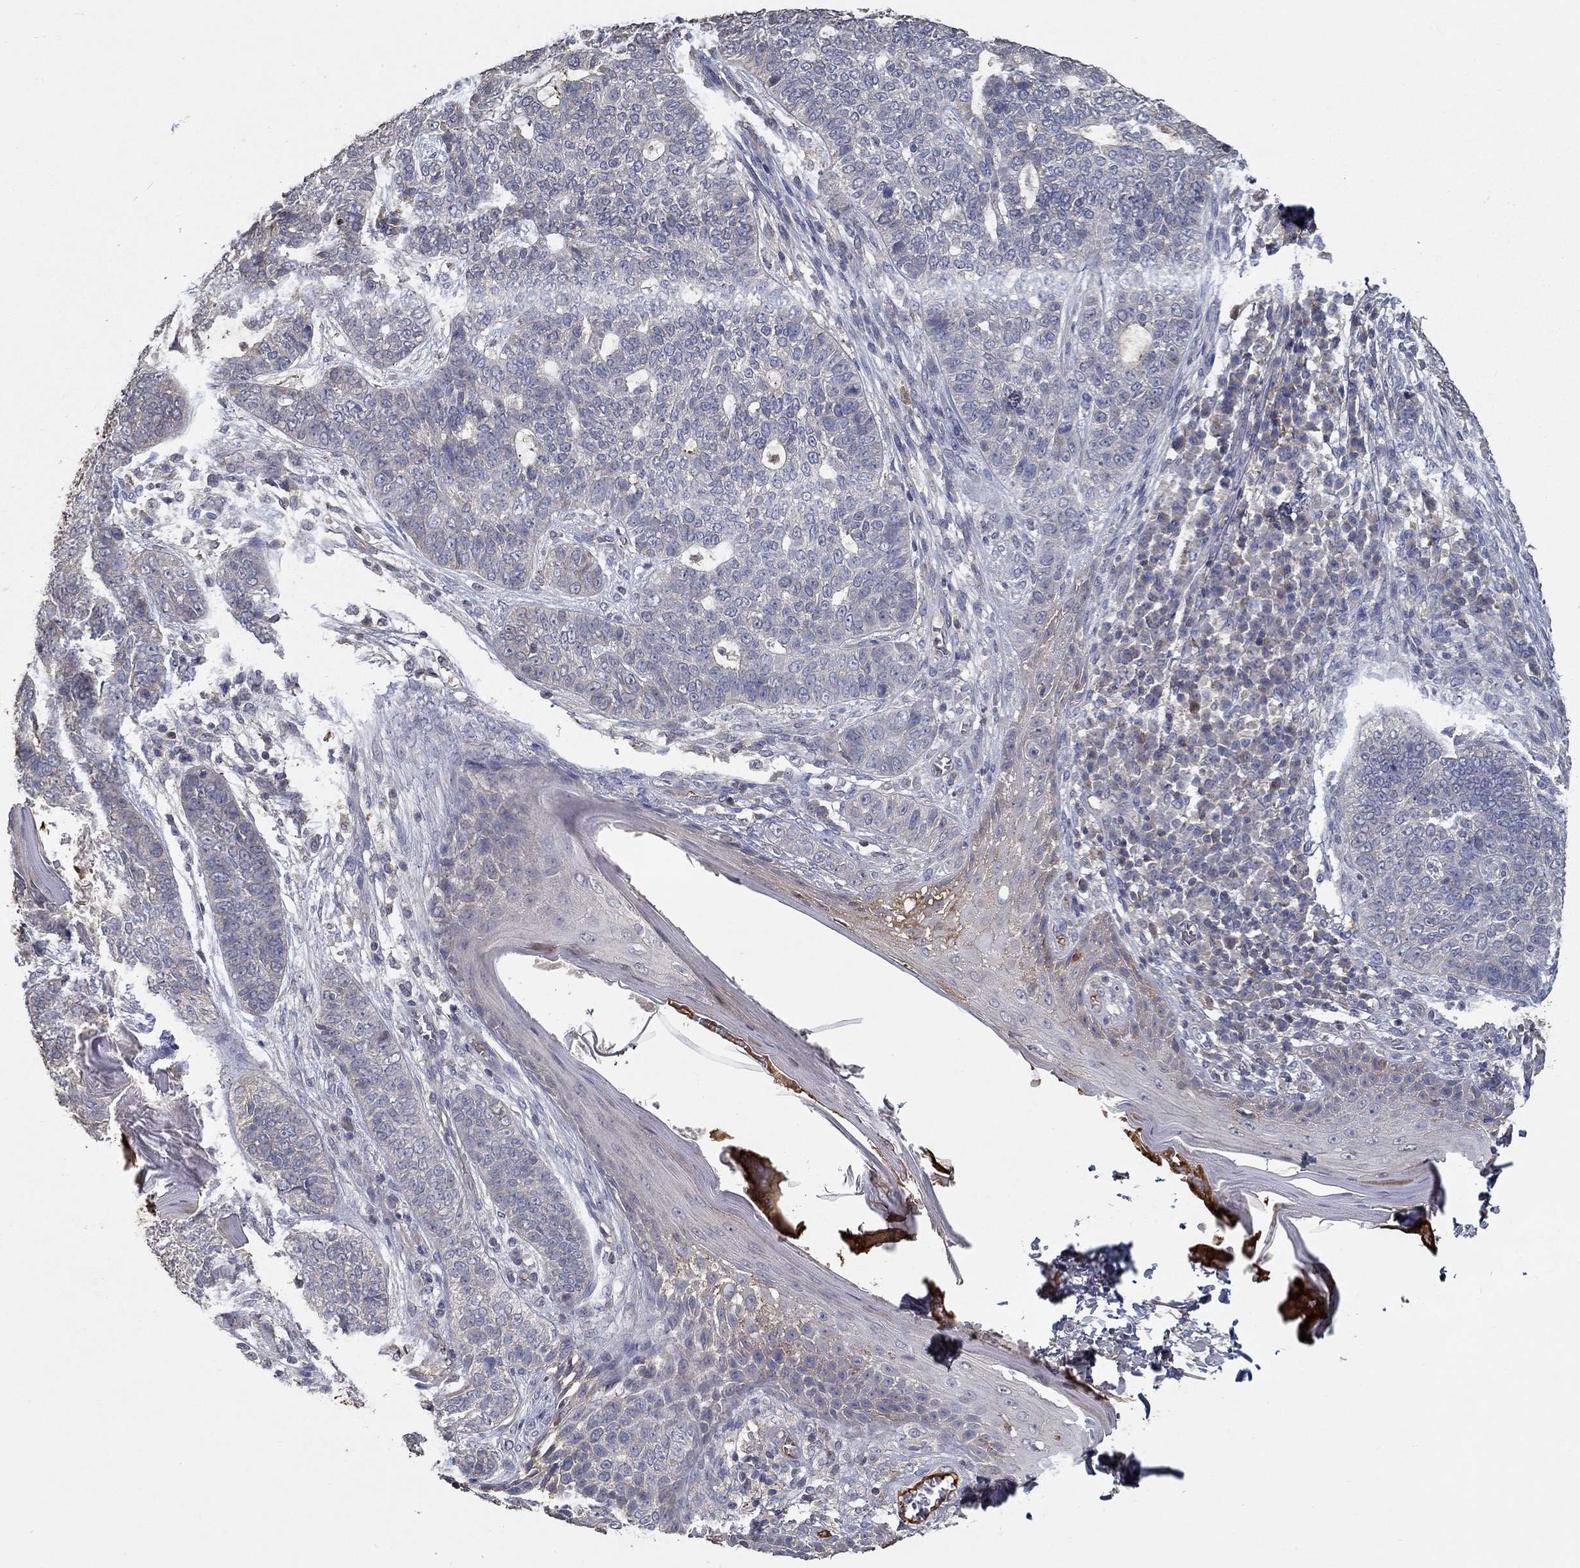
{"staining": {"intensity": "negative", "quantity": "none", "location": "none"}, "tissue": "skin cancer", "cell_type": "Tumor cells", "image_type": "cancer", "snomed": [{"axis": "morphology", "description": "Basal cell carcinoma"}, {"axis": "topography", "description": "Skin"}], "caption": "Immunohistochemistry micrograph of human skin cancer stained for a protein (brown), which exhibits no staining in tumor cells.", "gene": "IL10", "patient": {"sex": "female", "age": 69}}